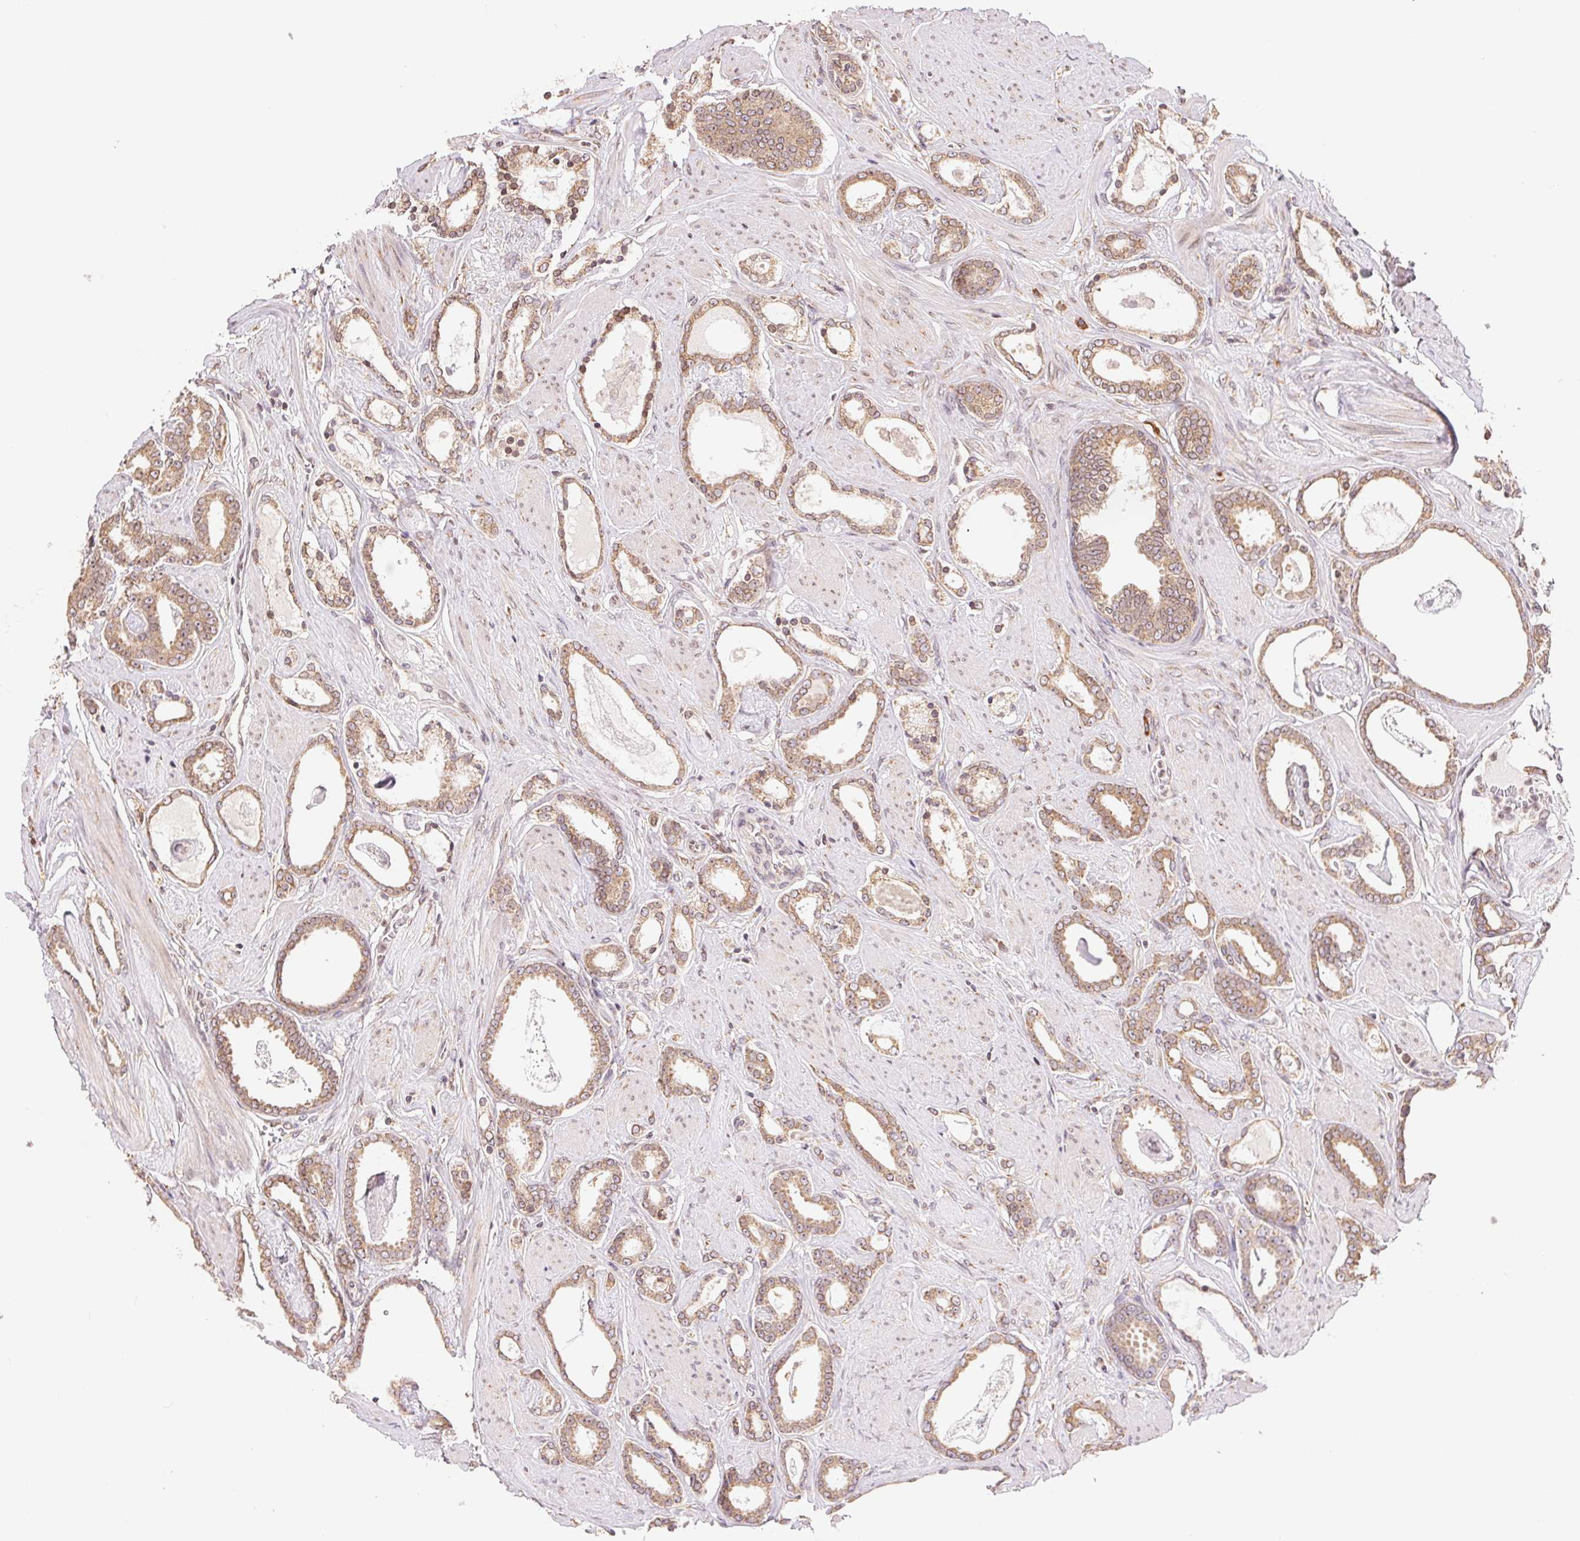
{"staining": {"intensity": "moderate", "quantity": ">75%", "location": "cytoplasmic/membranous"}, "tissue": "prostate cancer", "cell_type": "Tumor cells", "image_type": "cancer", "snomed": [{"axis": "morphology", "description": "Adenocarcinoma, High grade"}, {"axis": "topography", "description": "Prostate"}], "caption": "Prostate cancer was stained to show a protein in brown. There is medium levels of moderate cytoplasmic/membranous staining in about >75% of tumor cells.", "gene": "RPN1", "patient": {"sex": "male", "age": 63}}